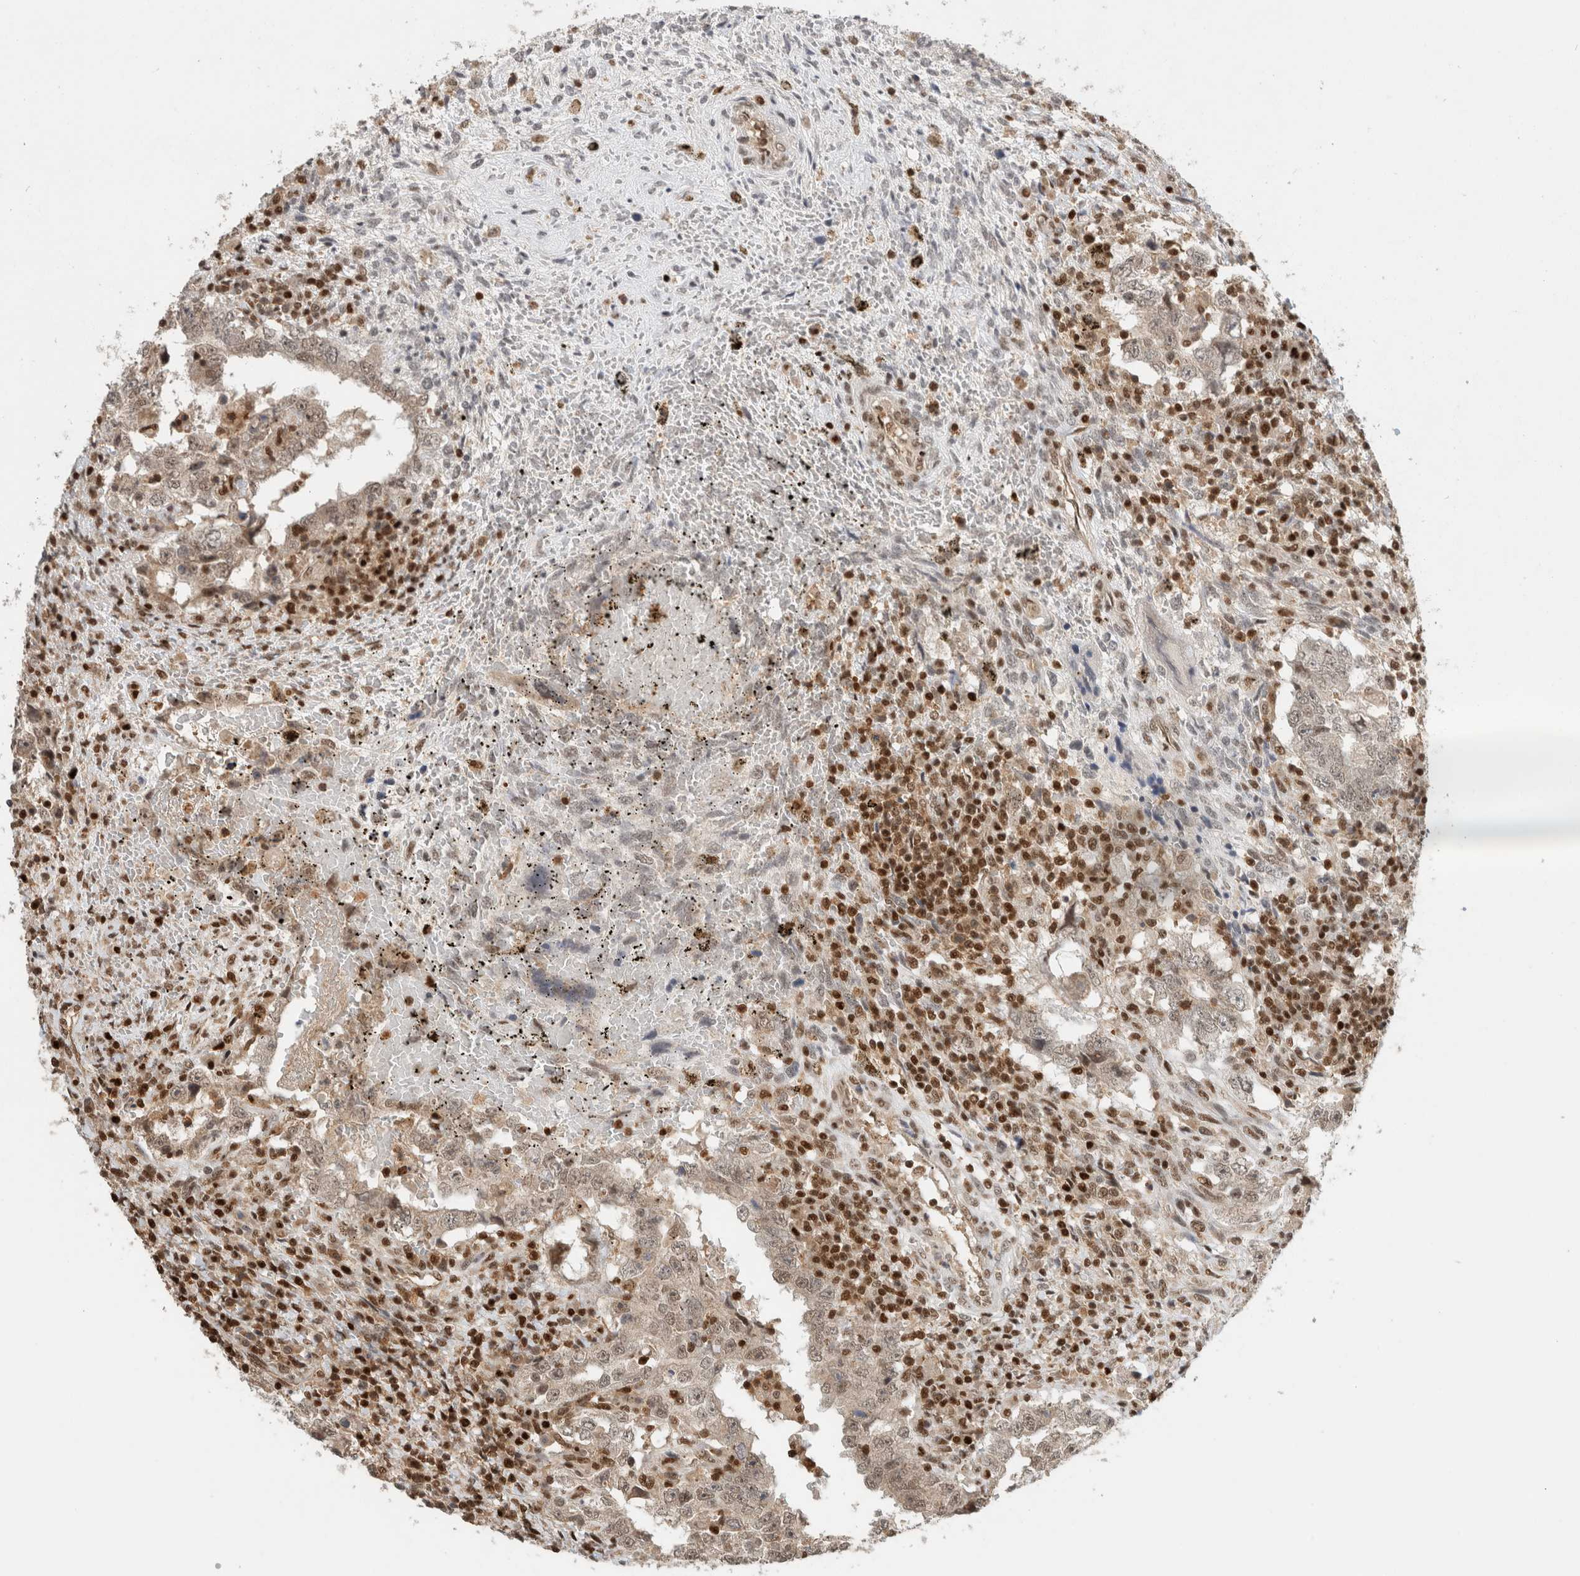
{"staining": {"intensity": "weak", "quantity": "25%-75%", "location": "nuclear"}, "tissue": "testis cancer", "cell_type": "Tumor cells", "image_type": "cancer", "snomed": [{"axis": "morphology", "description": "Carcinoma, Embryonal, NOS"}, {"axis": "topography", "description": "Testis"}], "caption": "Protein staining by immunohistochemistry exhibits weak nuclear expression in about 25%-75% of tumor cells in testis cancer.", "gene": "SNRNP40", "patient": {"sex": "male", "age": 26}}